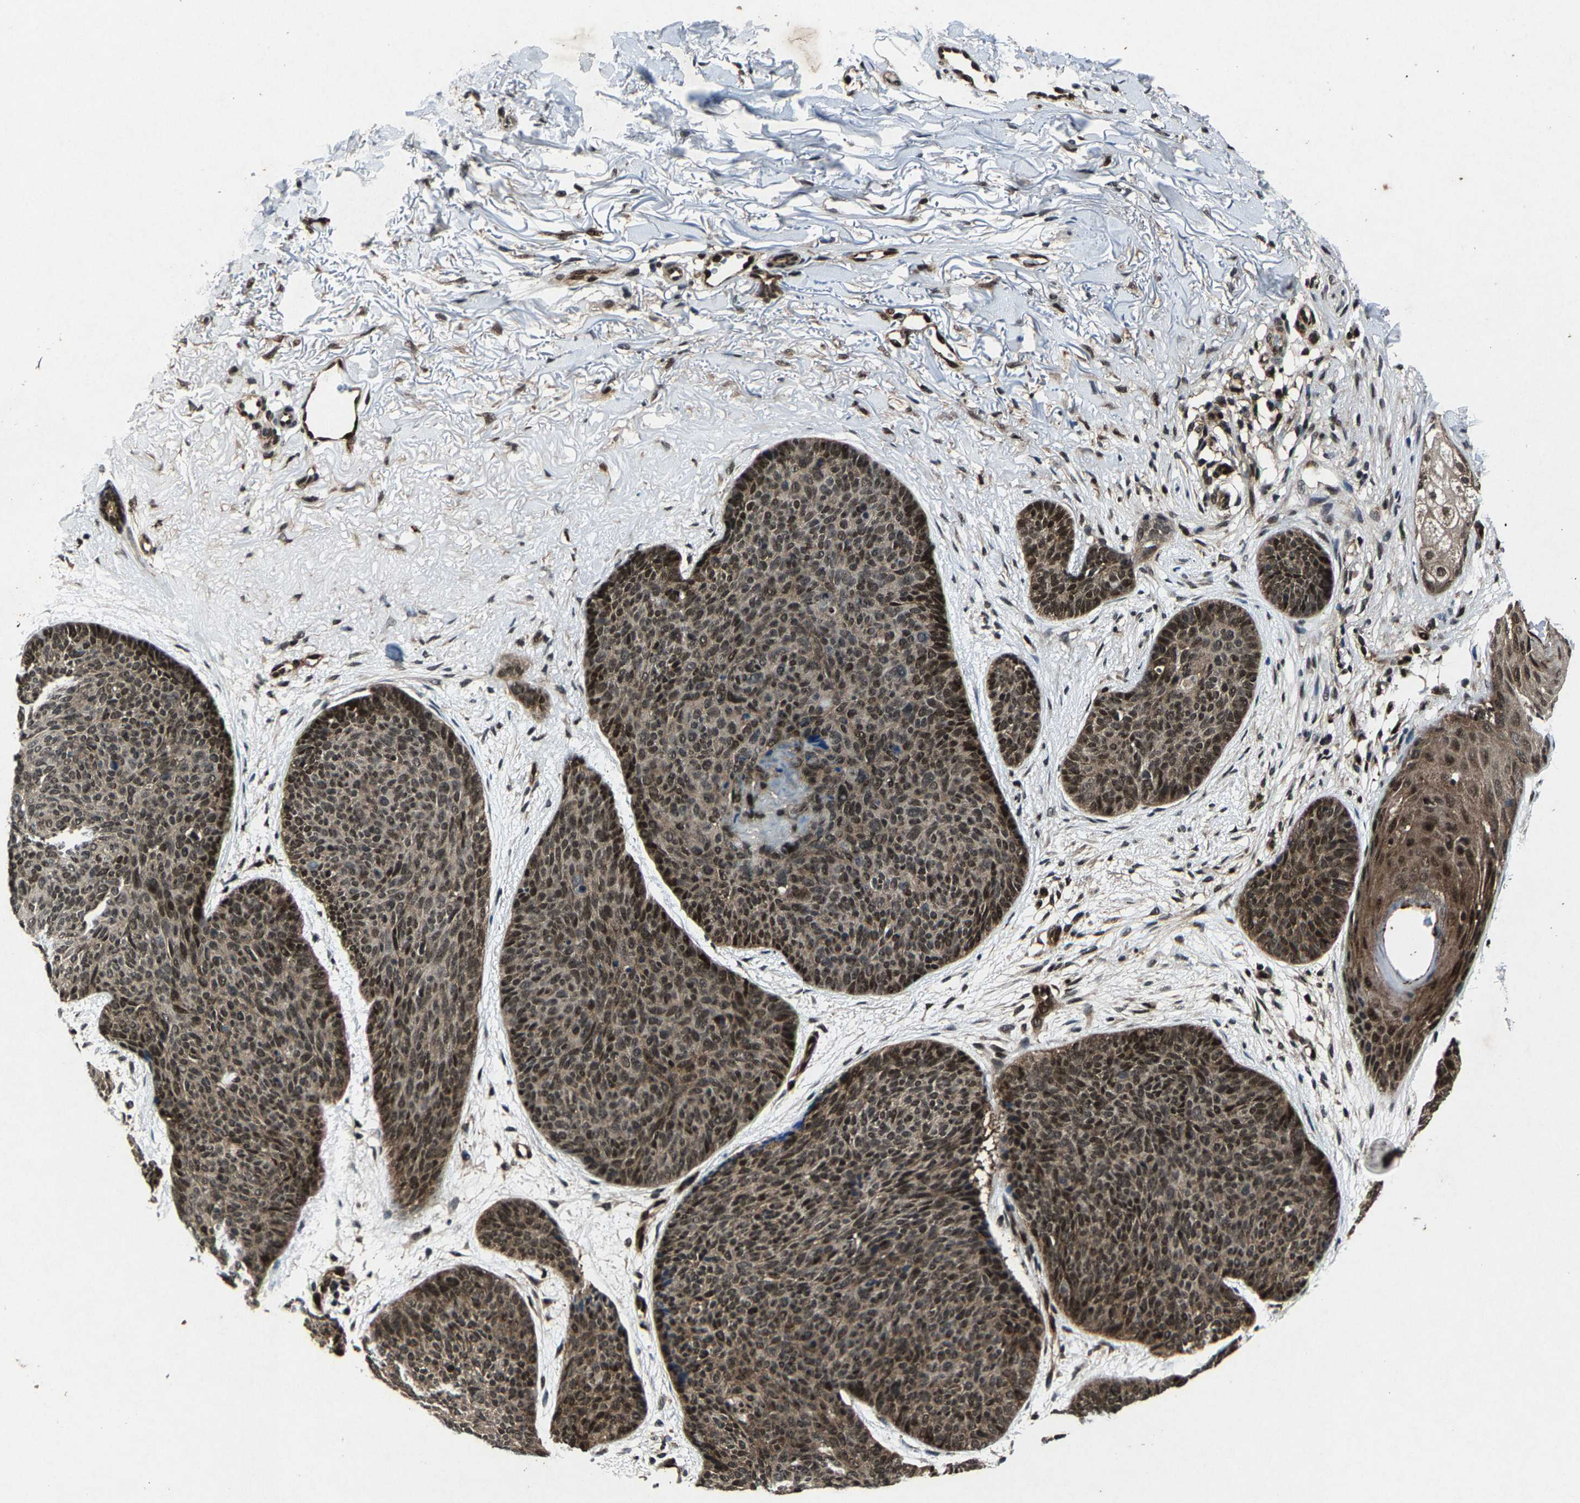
{"staining": {"intensity": "moderate", "quantity": ">75%", "location": "cytoplasmic/membranous,nuclear"}, "tissue": "skin cancer", "cell_type": "Tumor cells", "image_type": "cancer", "snomed": [{"axis": "morphology", "description": "Normal tissue, NOS"}, {"axis": "morphology", "description": "Basal cell carcinoma"}, {"axis": "topography", "description": "Skin"}], "caption": "This micrograph exhibits immunohistochemistry staining of human skin cancer (basal cell carcinoma), with medium moderate cytoplasmic/membranous and nuclear positivity in about >75% of tumor cells.", "gene": "ATXN3", "patient": {"sex": "female", "age": 70}}